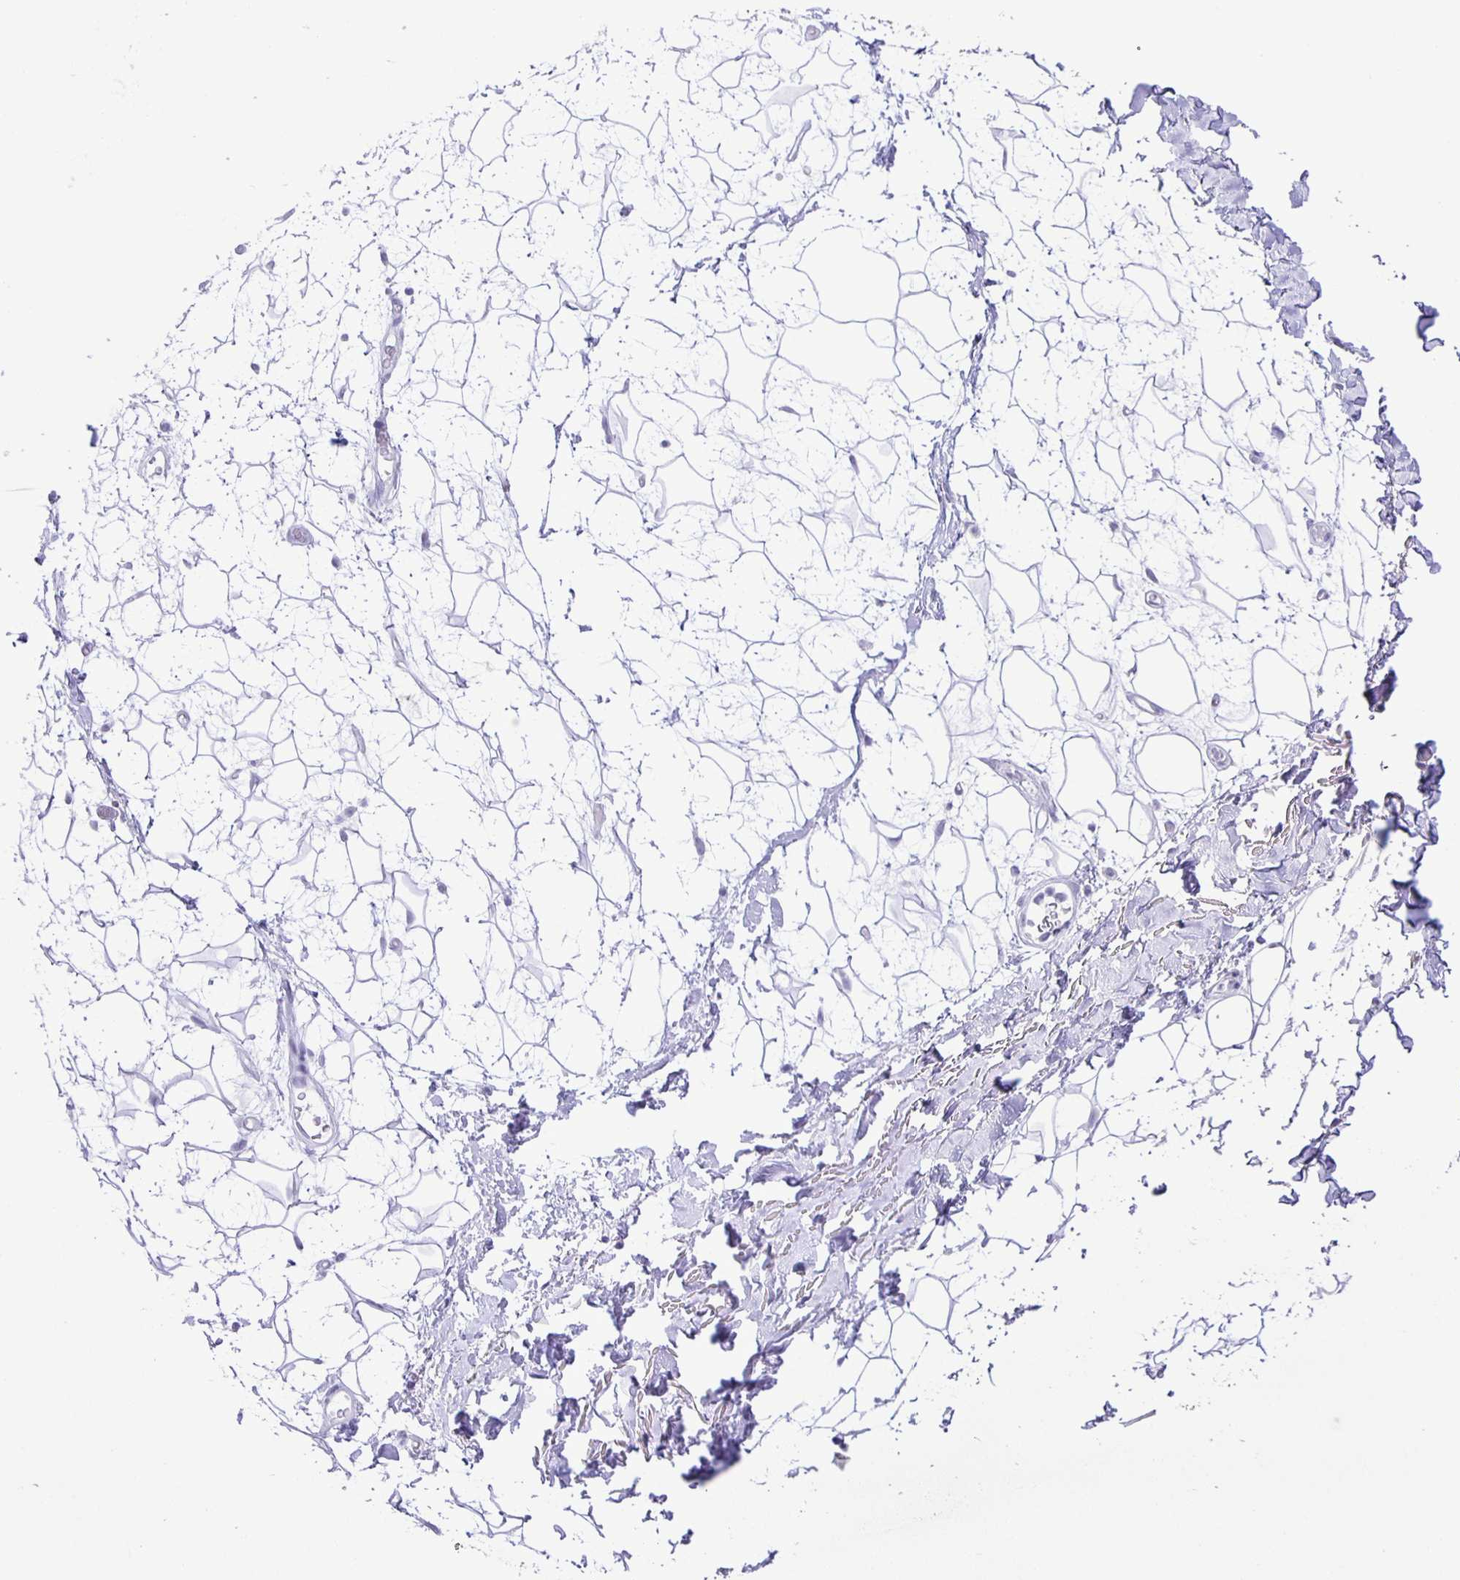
{"staining": {"intensity": "negative", "quantity": "none", "location": "none"}, "tissue": "adipose tissue", "cell_type": "Adipocytes", "image_type": "normal", "snomed": [{"axis": "morphology", "description": "Normal tissue, NOS"}, {"axis": "topography", "description": "Anal"}, {"axis": "topography", "description": "Peripheral nerve tissue"}], "caption": "High power microscopy photomicrograph of an immunohistochemistry micrograph of benign adipose tissue, revealing no significant positivity in adipocytes. Nuclei are stained in blue.", "gene": "EZHIP", "patient": {"sex": "male", "age": 78}}